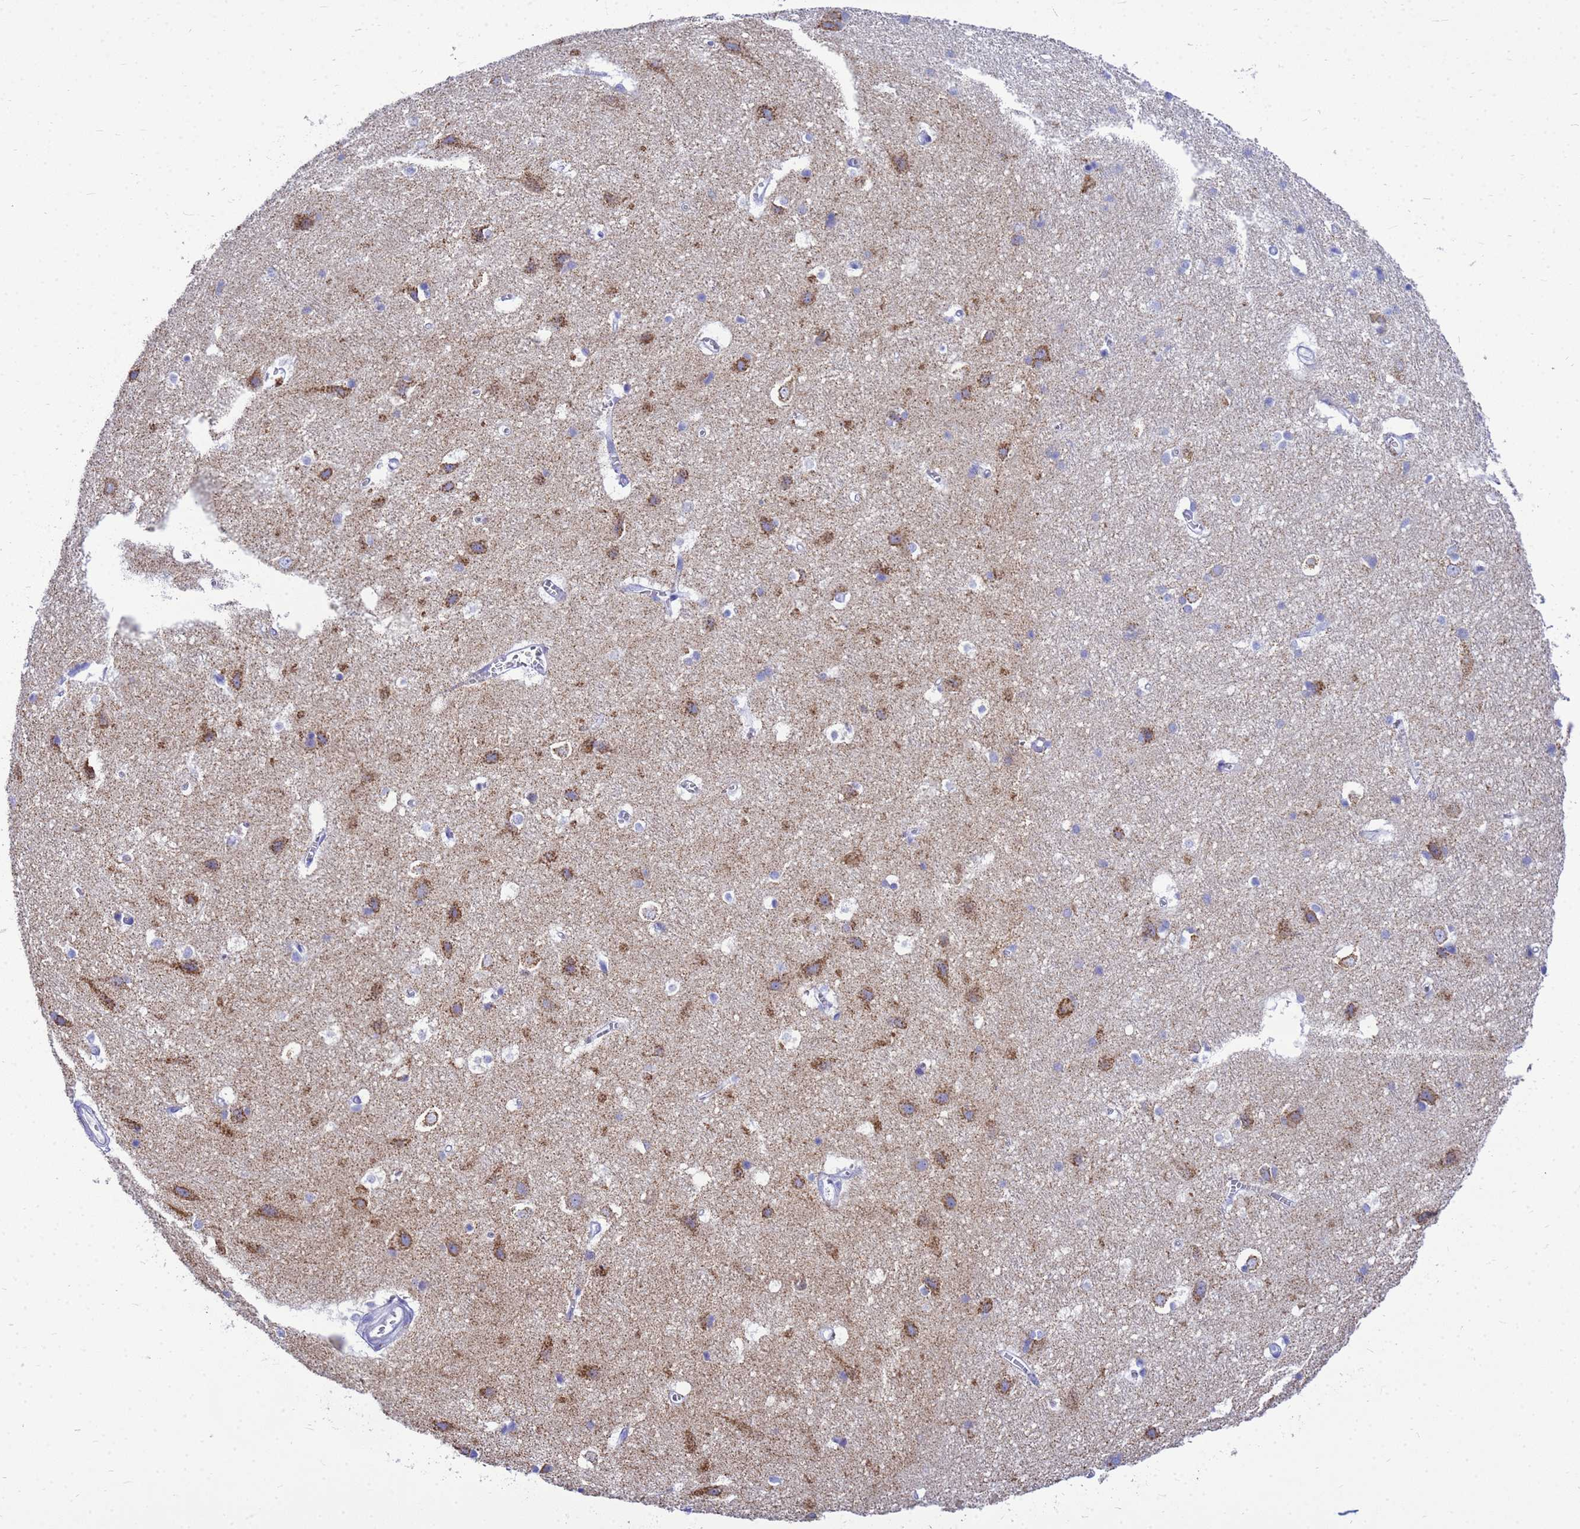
{"staining": {"intensity": "negative", "quantity": "none", "location": "none"}, "tissue": "cerebral cortex", "cell_type": "Endothelial cells", "image_type": "normal", "snomed": [{"axis": "morphology", "description": "Normal tissue, NOS"}, {"axis": "topography", "description": "Cerebral cortex"}], "caption": "Endothelial cells are negative for brown protein staining in normal cerebral cortex. (Brightfield microscopy of DAB (3,3'-diaminobenzidine) IHC at high magnification).", "gene": "OR52E2", "patient": {"sex": "male", "age": 54}}